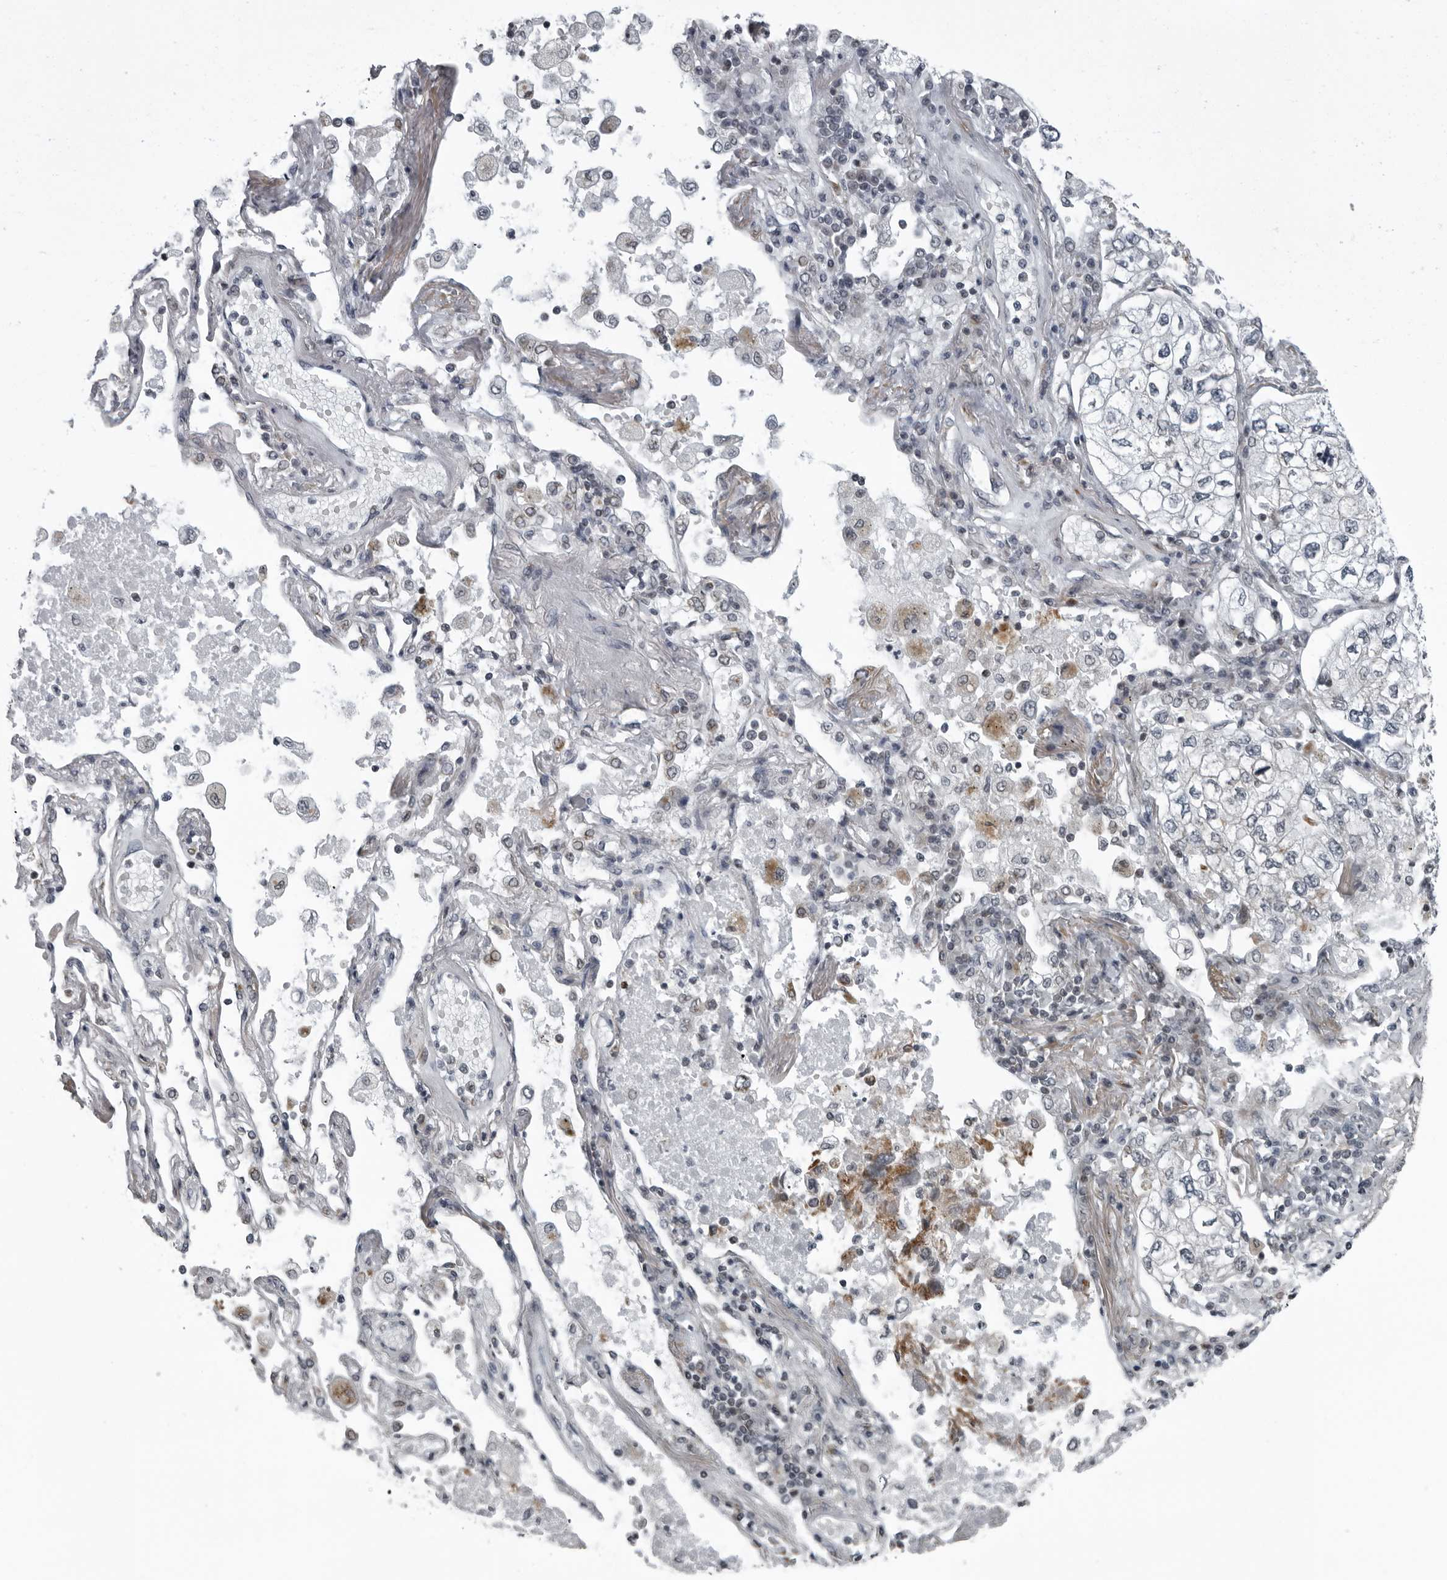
{"staining": {"intensity": "negative", "quantity": "none", "location": "none"}, "tissue": "lung cancer", "cell_type": "Tumor cells", "image_type": "cancer", "snomed": [{"axis": "morphology", "description": "Adenocarcinoma, NOS"}, {"axis": "topography", "description": "Lung"}], "caption": "Tumor cells show no significant protein staining in lung adenocarcinoma.", "gene": "RTCA", "patient": {"sex": "male", "age": 63}}